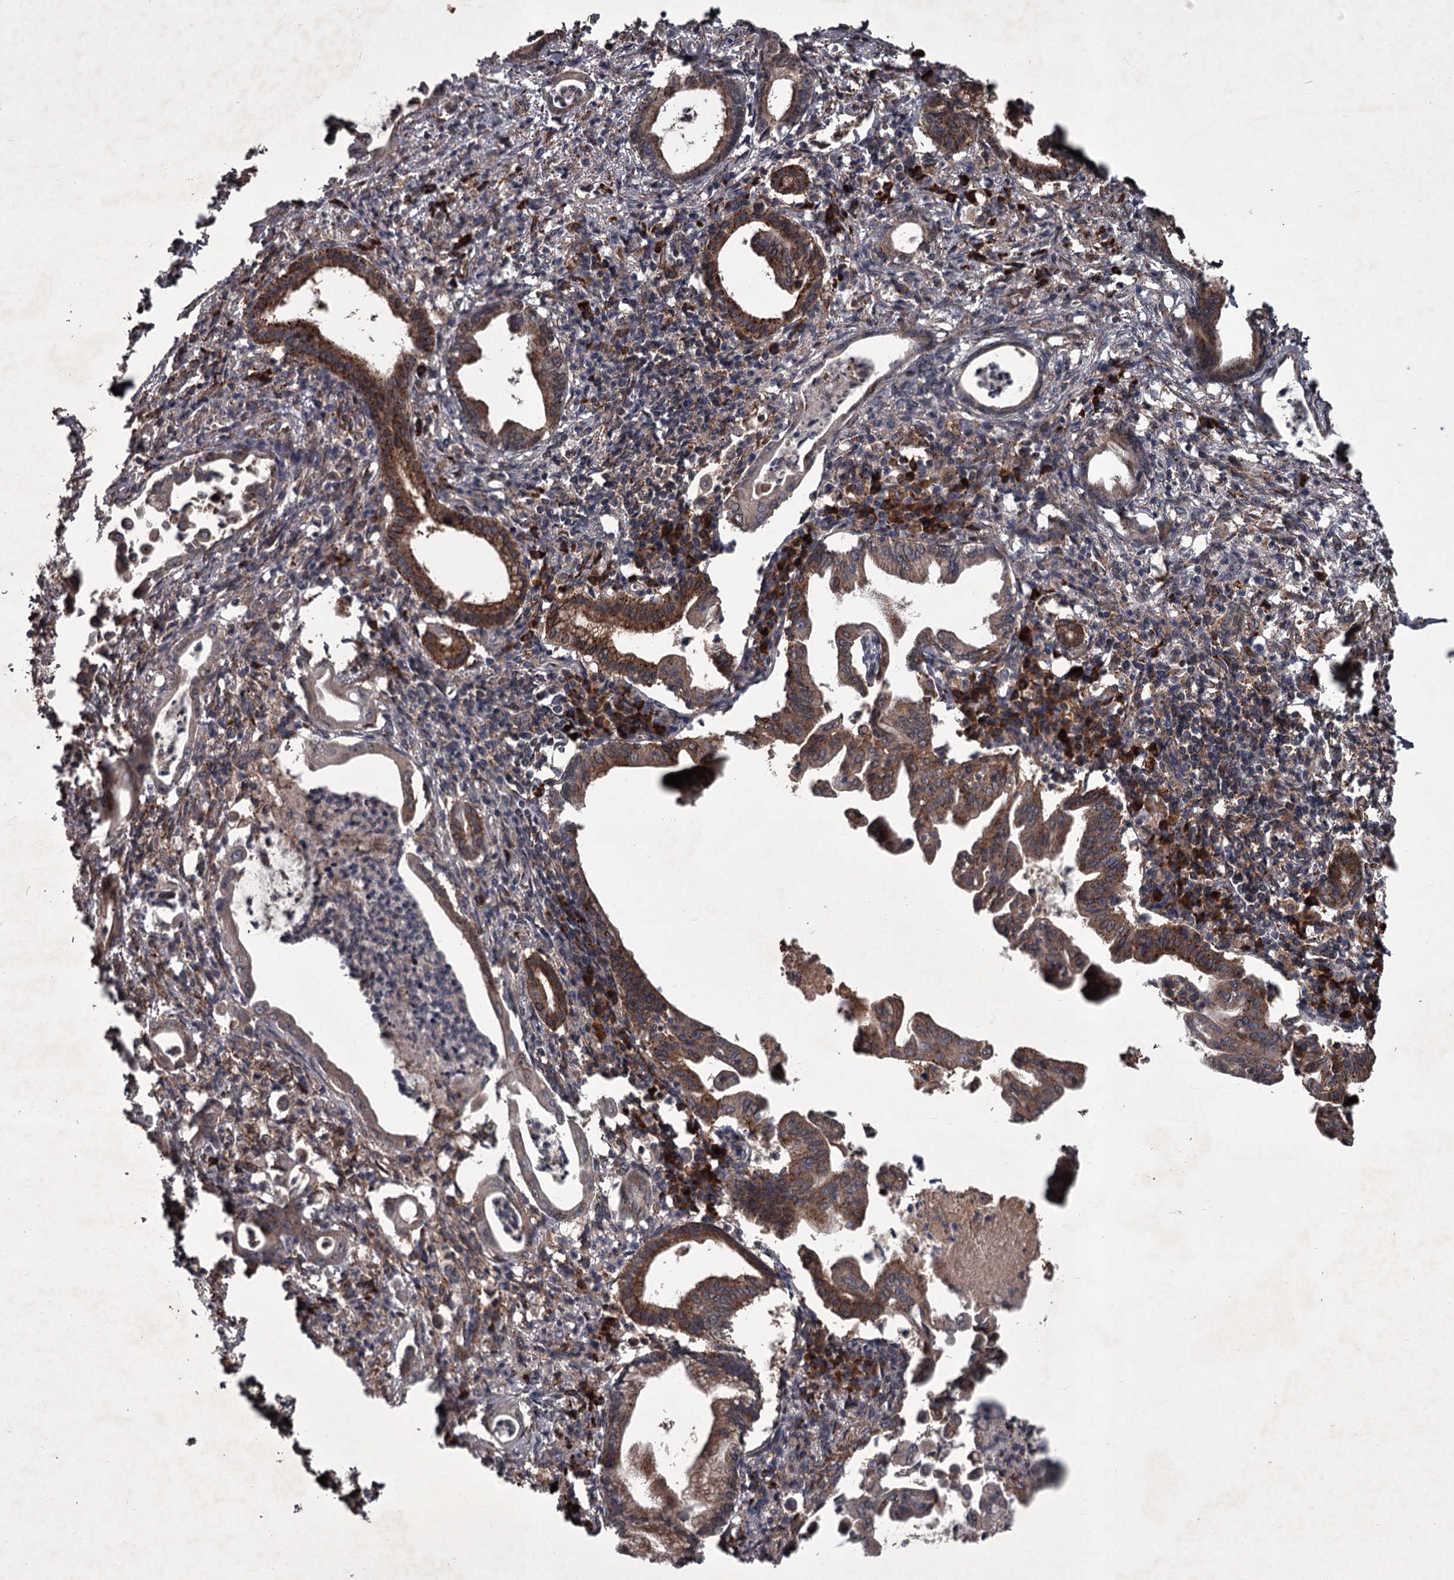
{"staining": {"intensity": "moderate", "quantity": "25%-75%", "location": "cytoplasmic/membranous"}, "tissue": "pancreatic cancer", "cell_type": "Tumor cells", "image_type": "cancer", "snomed": [{"axis": "morphology", "description": "Adenocarcinoma, NOS"}, {"axis": "topography", "description": "Pancreas"}], "caption": "Adenocarcinoma (pancreatic) stained for a protein (brown) reveals moderate cytoplasmic/membranous positive staining in about 25%-75% of tumor cells.", "gene": "UNC93B1", "patient": {"sex": "female", "age": 55}}